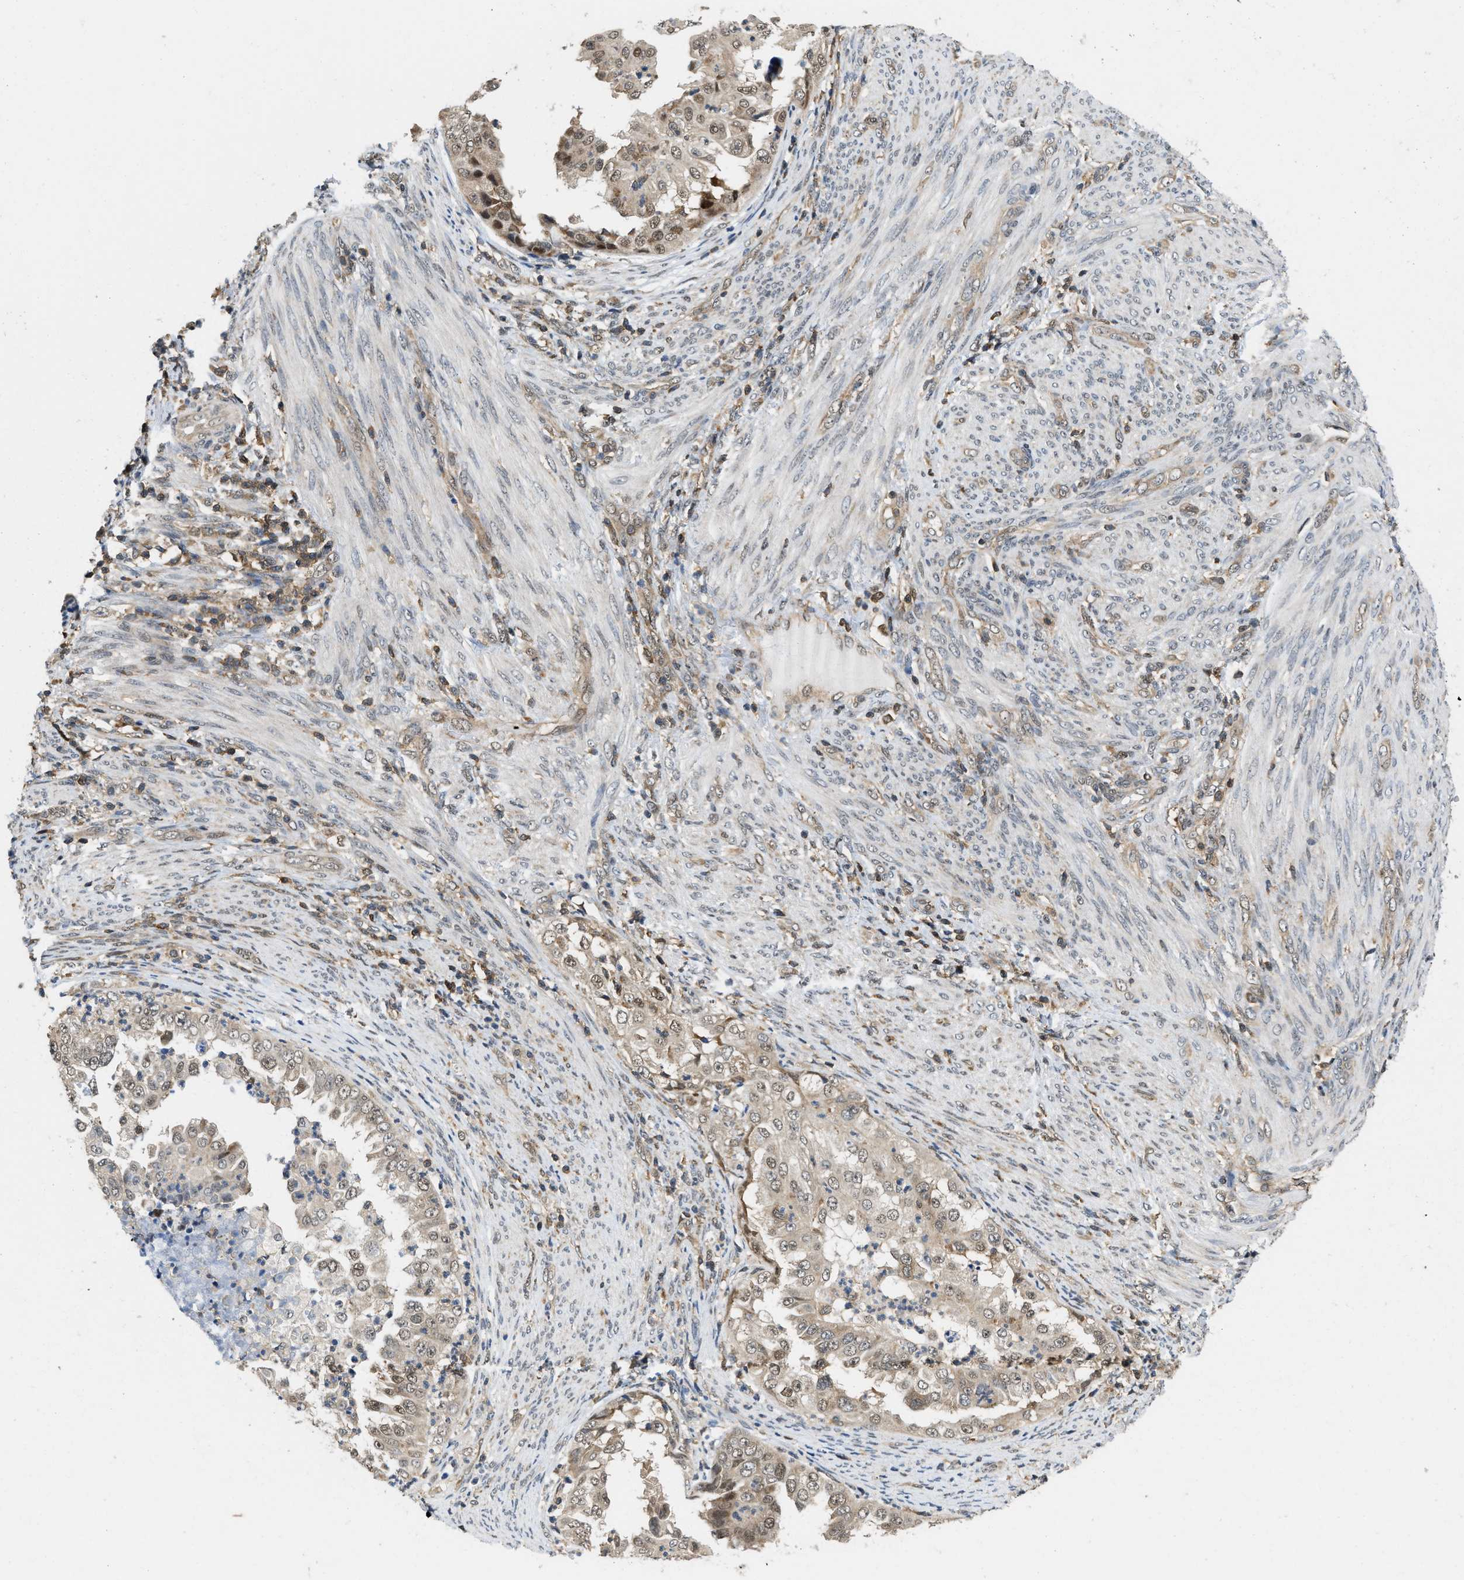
{"staining": {"intensity": "weak", "quantity": "25%-75%", "location": "cytoplasmic/membranous,nuclear"}, "tissue": "endometrial cancer", "cell_type": "Tumor cells", "image_type": "cancer", "snomed": [{"axis": "morphology", "description": "Adenocarcinoma, NOS"}, {"axis": "topography", "description": "Endometrium"}], "caption": "Tumor cells display low levels of weak cytoplasmic/membranous and nuclear staining in about 25%-75% of cells in human adenocarcinoma (endometrial).", "gene": "ATF7IP", "patient": {"sex": "female", "age": 85}}